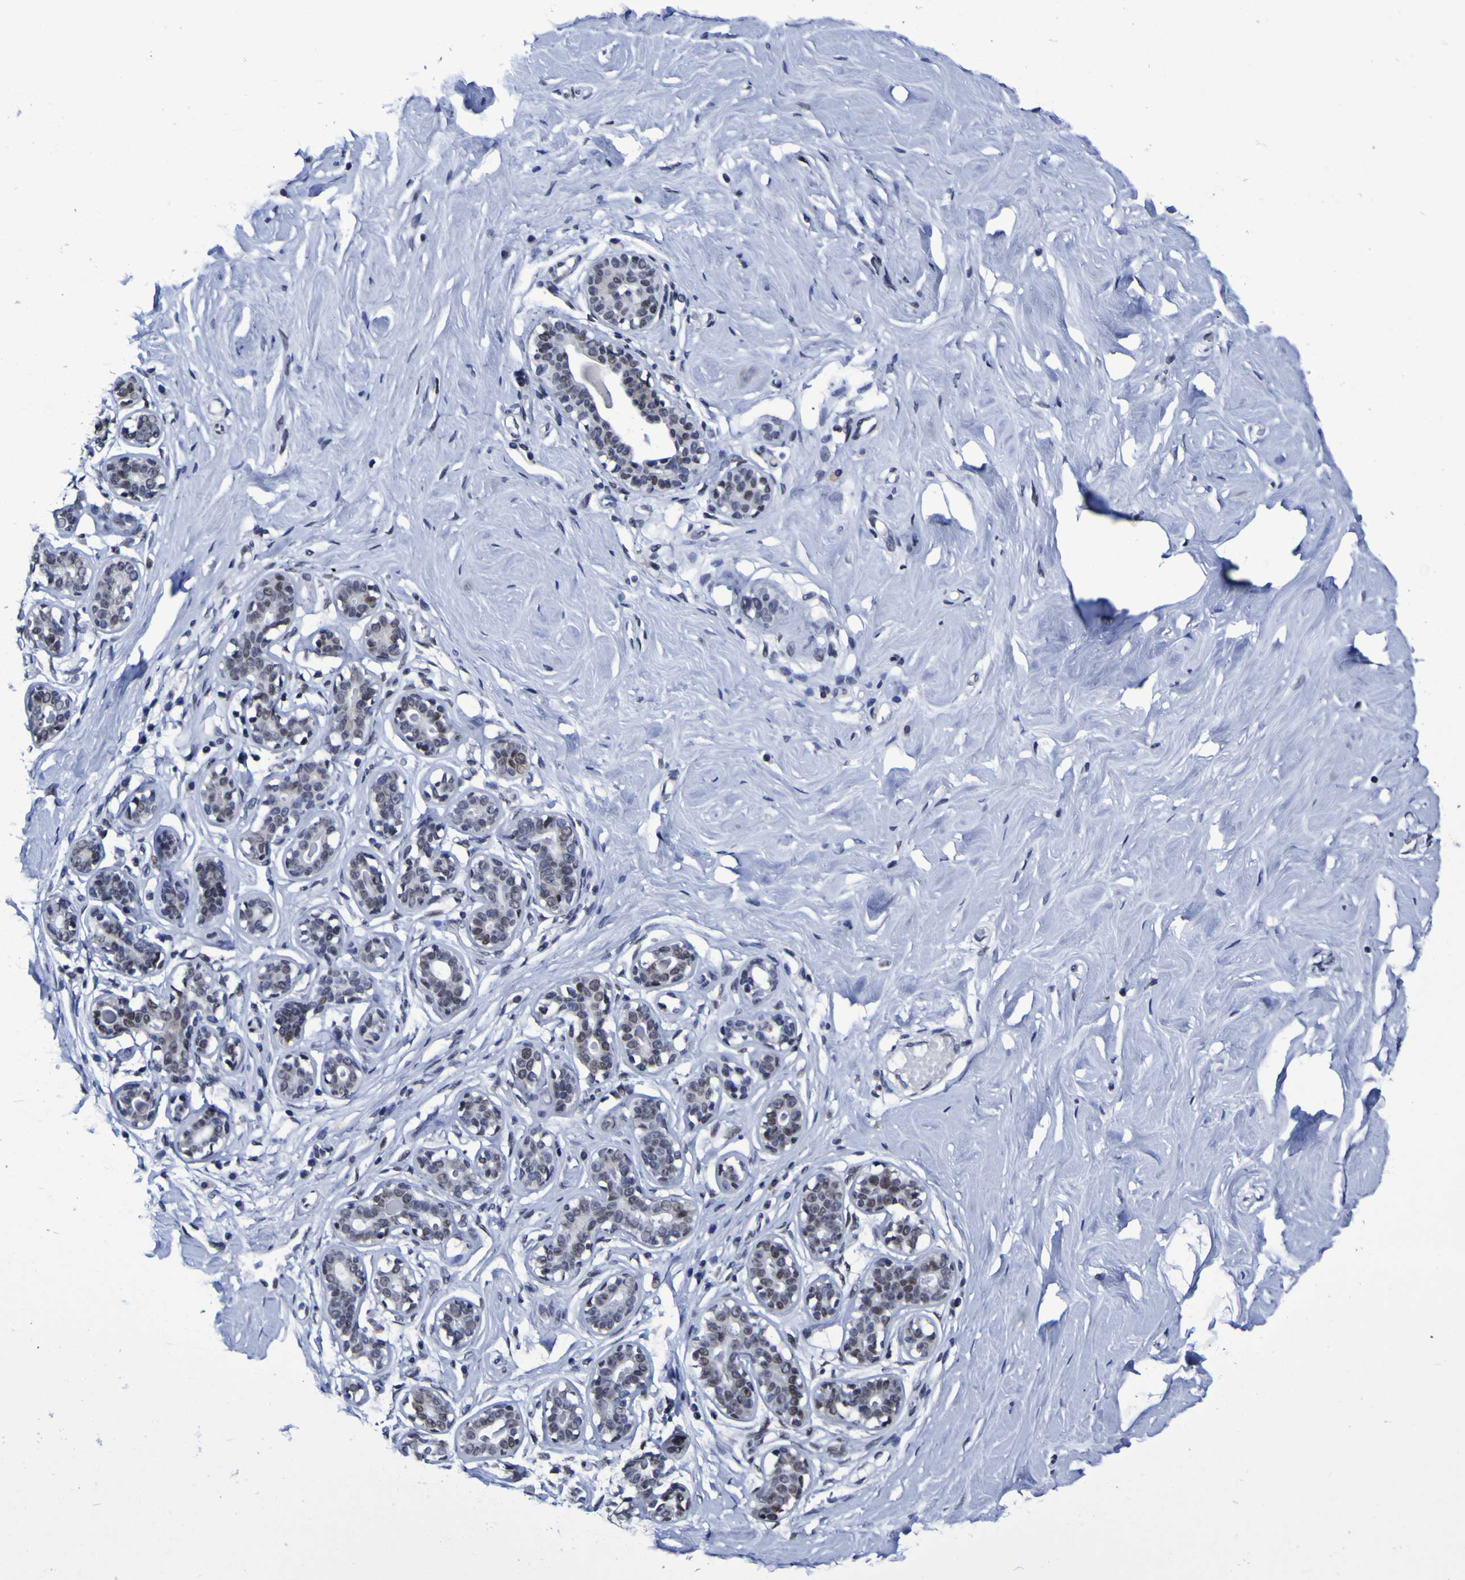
{"staining": {"intensity": "negative", "quantity": "none", "location": "none"}, "tissue": "breast", "cell_type": "Adipocytes", "image_type": "normal", "snomed": [{"axis": "morphology", "description": "Normal tissue, NOS"}, {"axis": "topography", "description": "Breast"}], "caption": "High power microscopy histopathology image of an IHC image of benign breast, revealing no significant expression in adipocytes. (Stains: DAB (3,3'-diaminobenzidine) immunohistochemistry with hematoxylin counter stain, Microscopy: brightfield microscopy at high magnification).", "gene": "MBD3", "patient": {"sex": "female", "age": 23}}